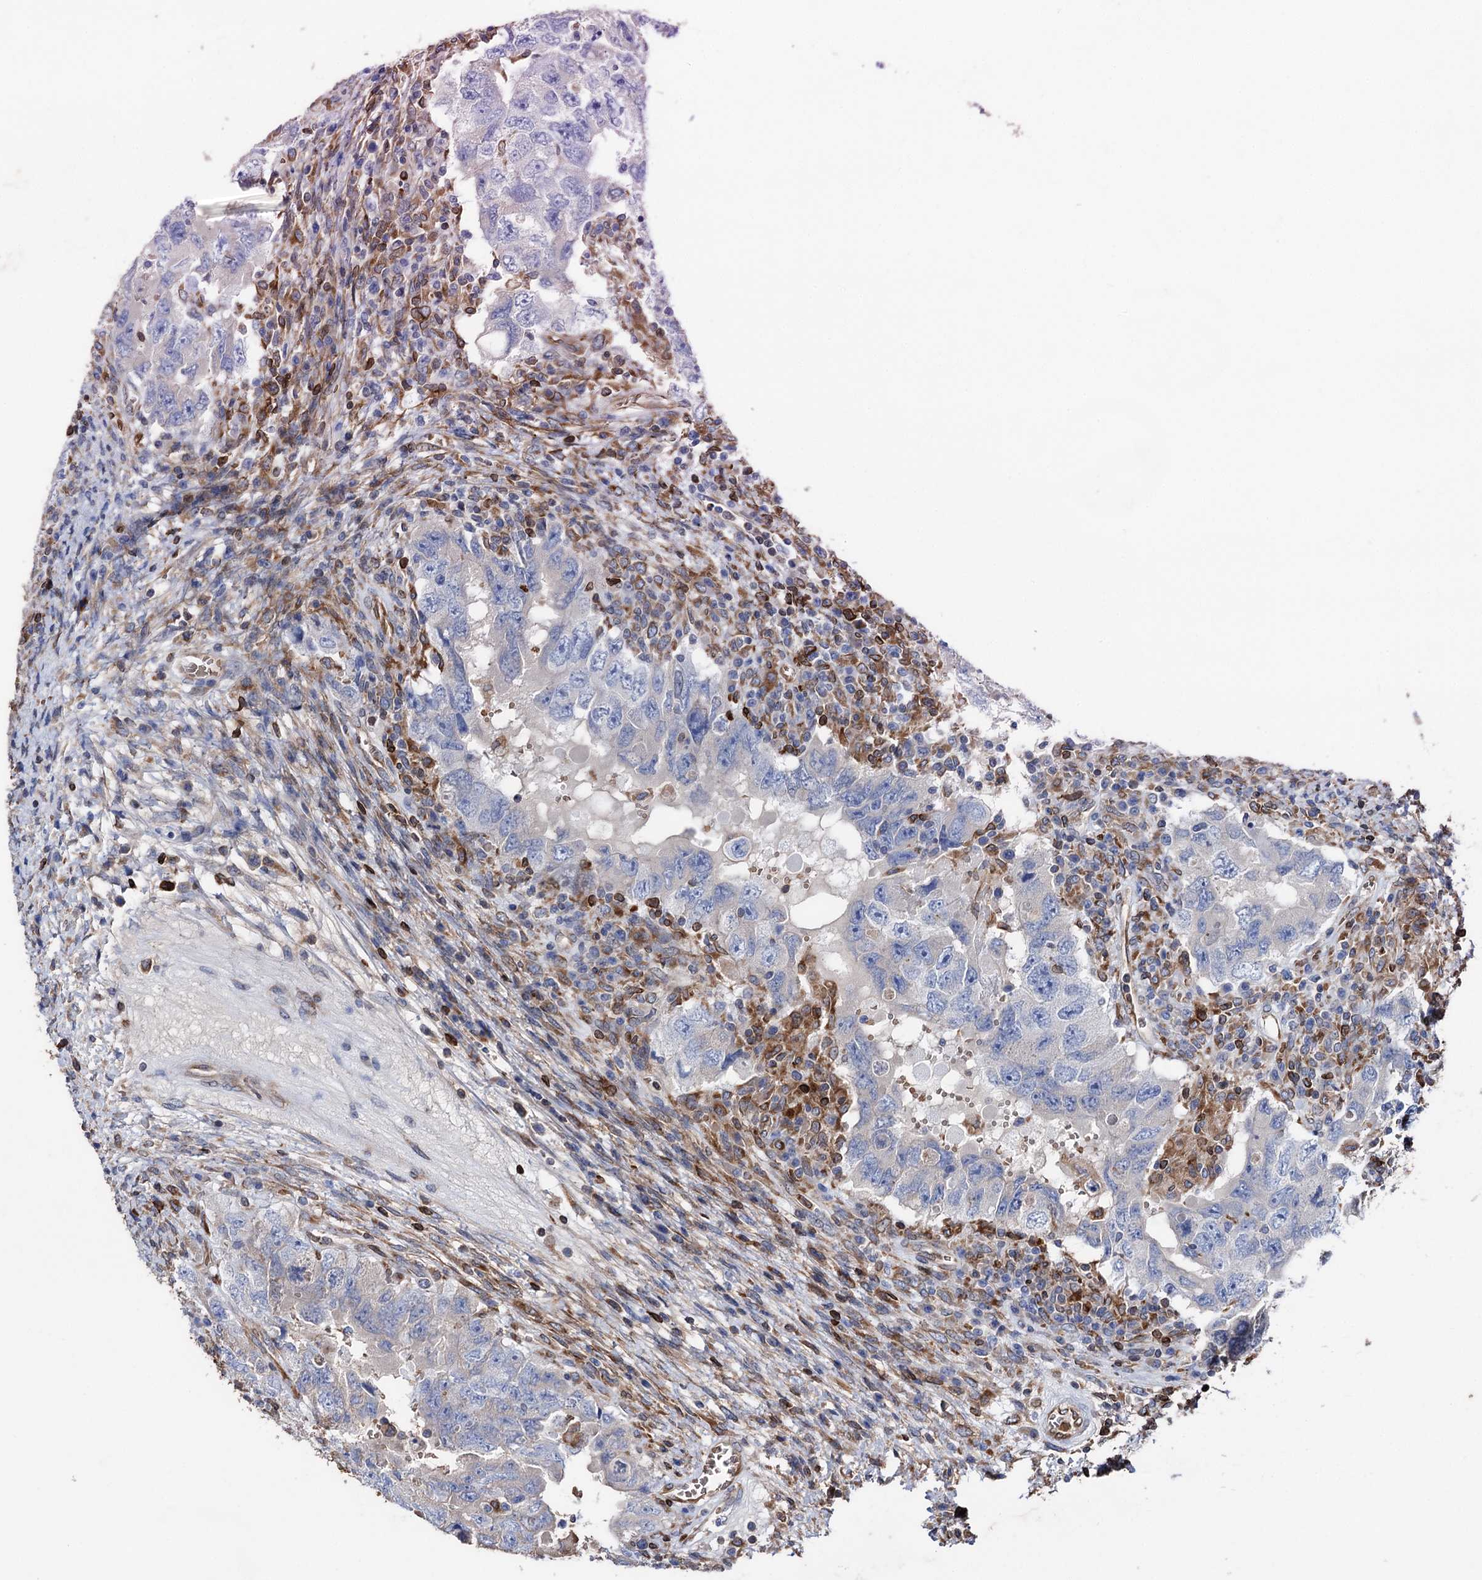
{"staining": {"intensity": "negative", "quantity": "none", "location": "none"}, "tissue": "testis cancer", "cell_type": "Tumor cells", "image_type": "cancer", "snomed": [{"axis": "morphology", "description": "Carcinoma, Embryonal, NOS"}, {"axis": "topography", "description": "Testis"}], "caption": "An image of testis cancer stained for a protein exhibits no brown staining in tumor cells.", "gene": "STING1", "patient": {"sex": "male", "age": 26}}